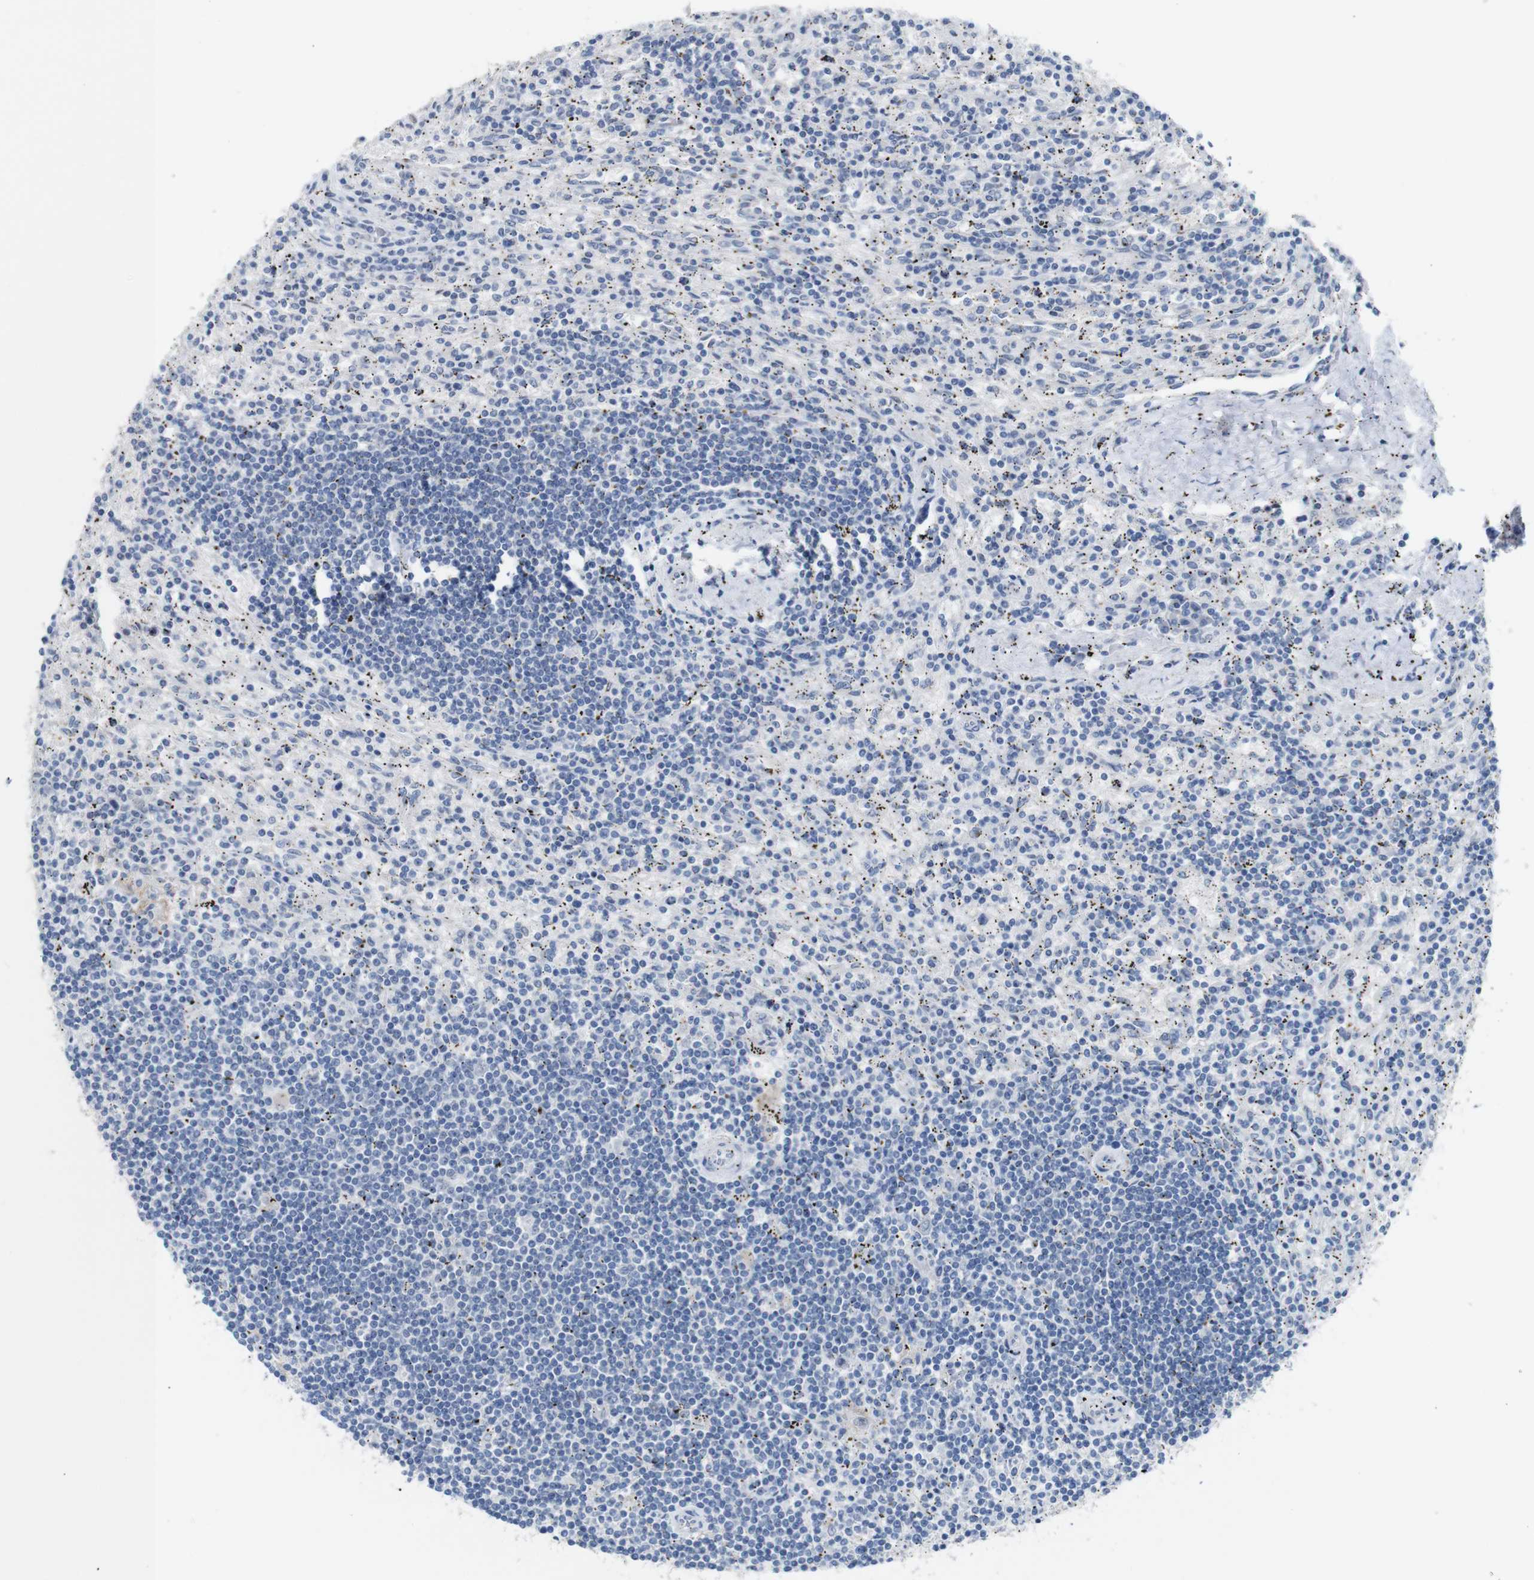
{"staining": {"intensity": "negative", "quantity": "none", "location": "none"}, "tissue": "lymphoma", "cell_type": "Tumor cells", "image_type": "cancer", "snomed": [{"axis": "morphology", "description": "Malignant lymphoma, non-Hodgkin's type, Low grade"}, {"axis": "topography", "description": "Spleen"}], "caption": "Immunohistochemistry (IHC) image of neoplastic tissue: malignant lymphoma, non-Hodgkin's type (low-grade) stained with DAB exhibits no significant protein staining in tumor cells.", "gene": "CHRM5", "patient": {"sex": "male", "age": 76}}